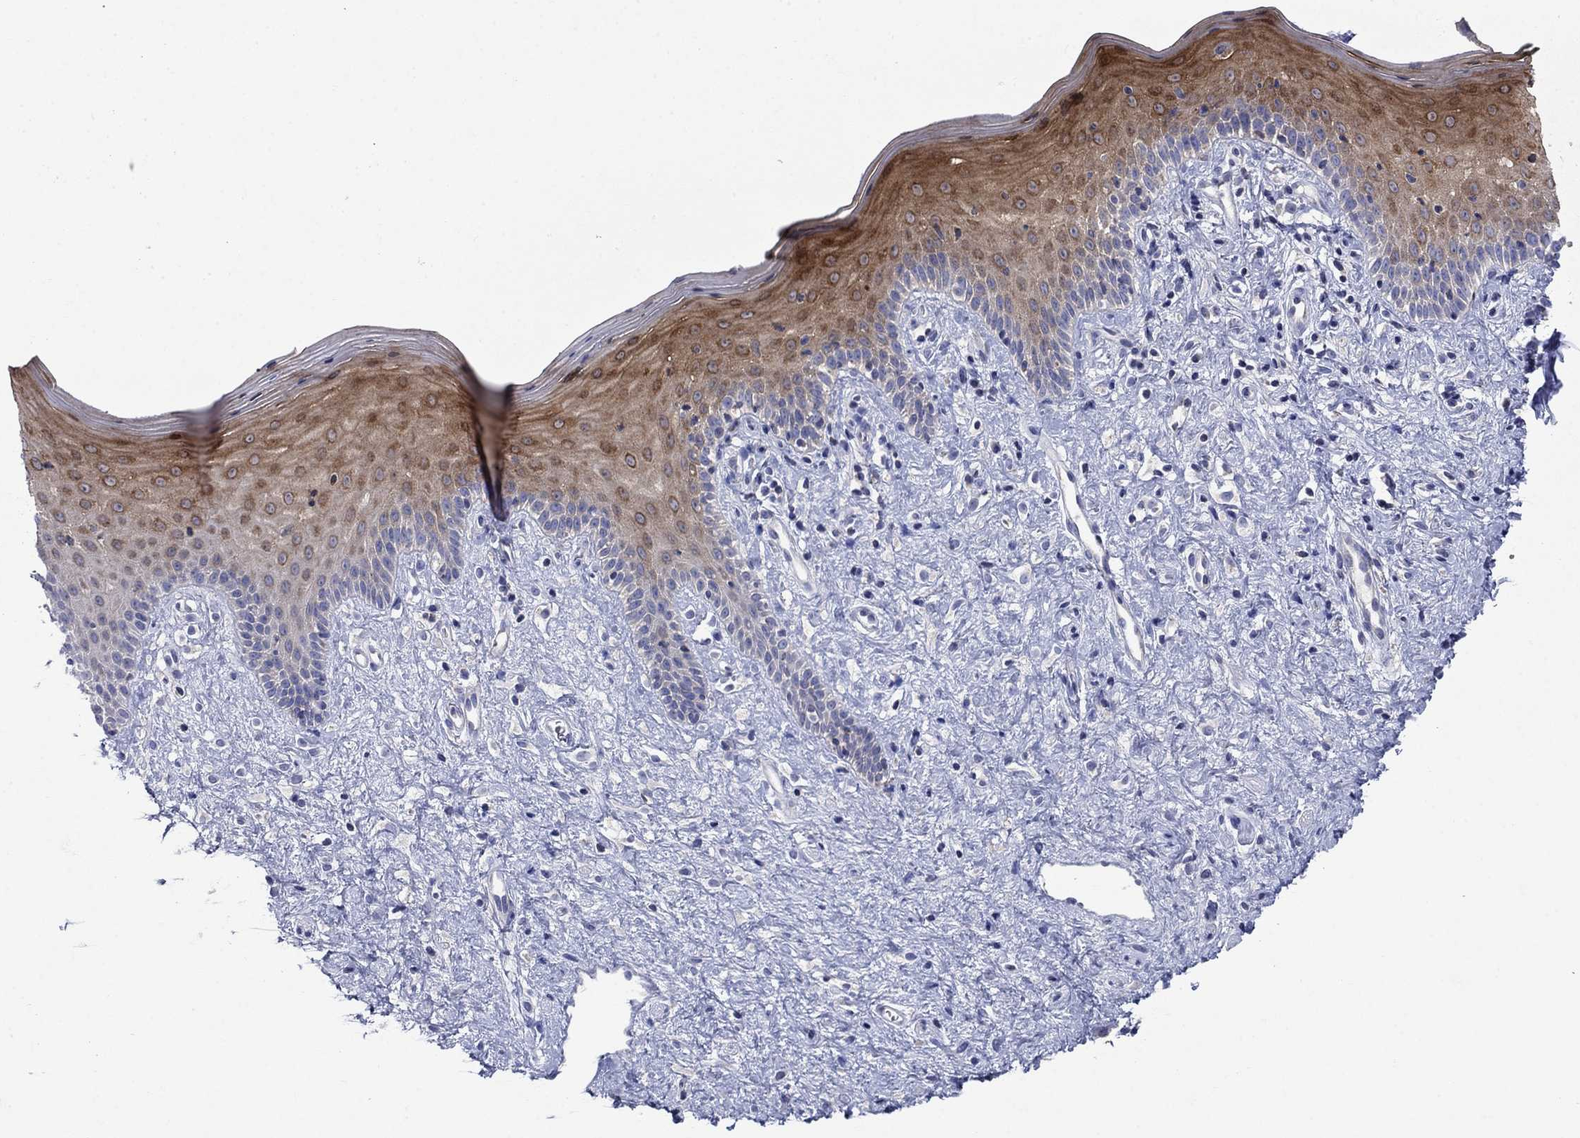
{"staining": {"intensity": "strong", "quantity": "25%-75%", "location": "cytoplasmic/membranous"}, "tissue": "vagina", "cell_type": "Squamous epithelial cells", "image_type": "normal", "snomed": [{"axis": "morphology", "description": "Normal tissue, NOS"}, {"axis": "topography", "description": "Vagina"}], "caption": "DAB (3,3'-diaminobenzidine) immunohistochemical staining of benign vagina reveals strong cytoplasmic/membranous protein positivity in about 25%-75% of squamous epithelial cells.", "gene": "SULT2B1", "patient": {"sex": "female", "age": 47}}